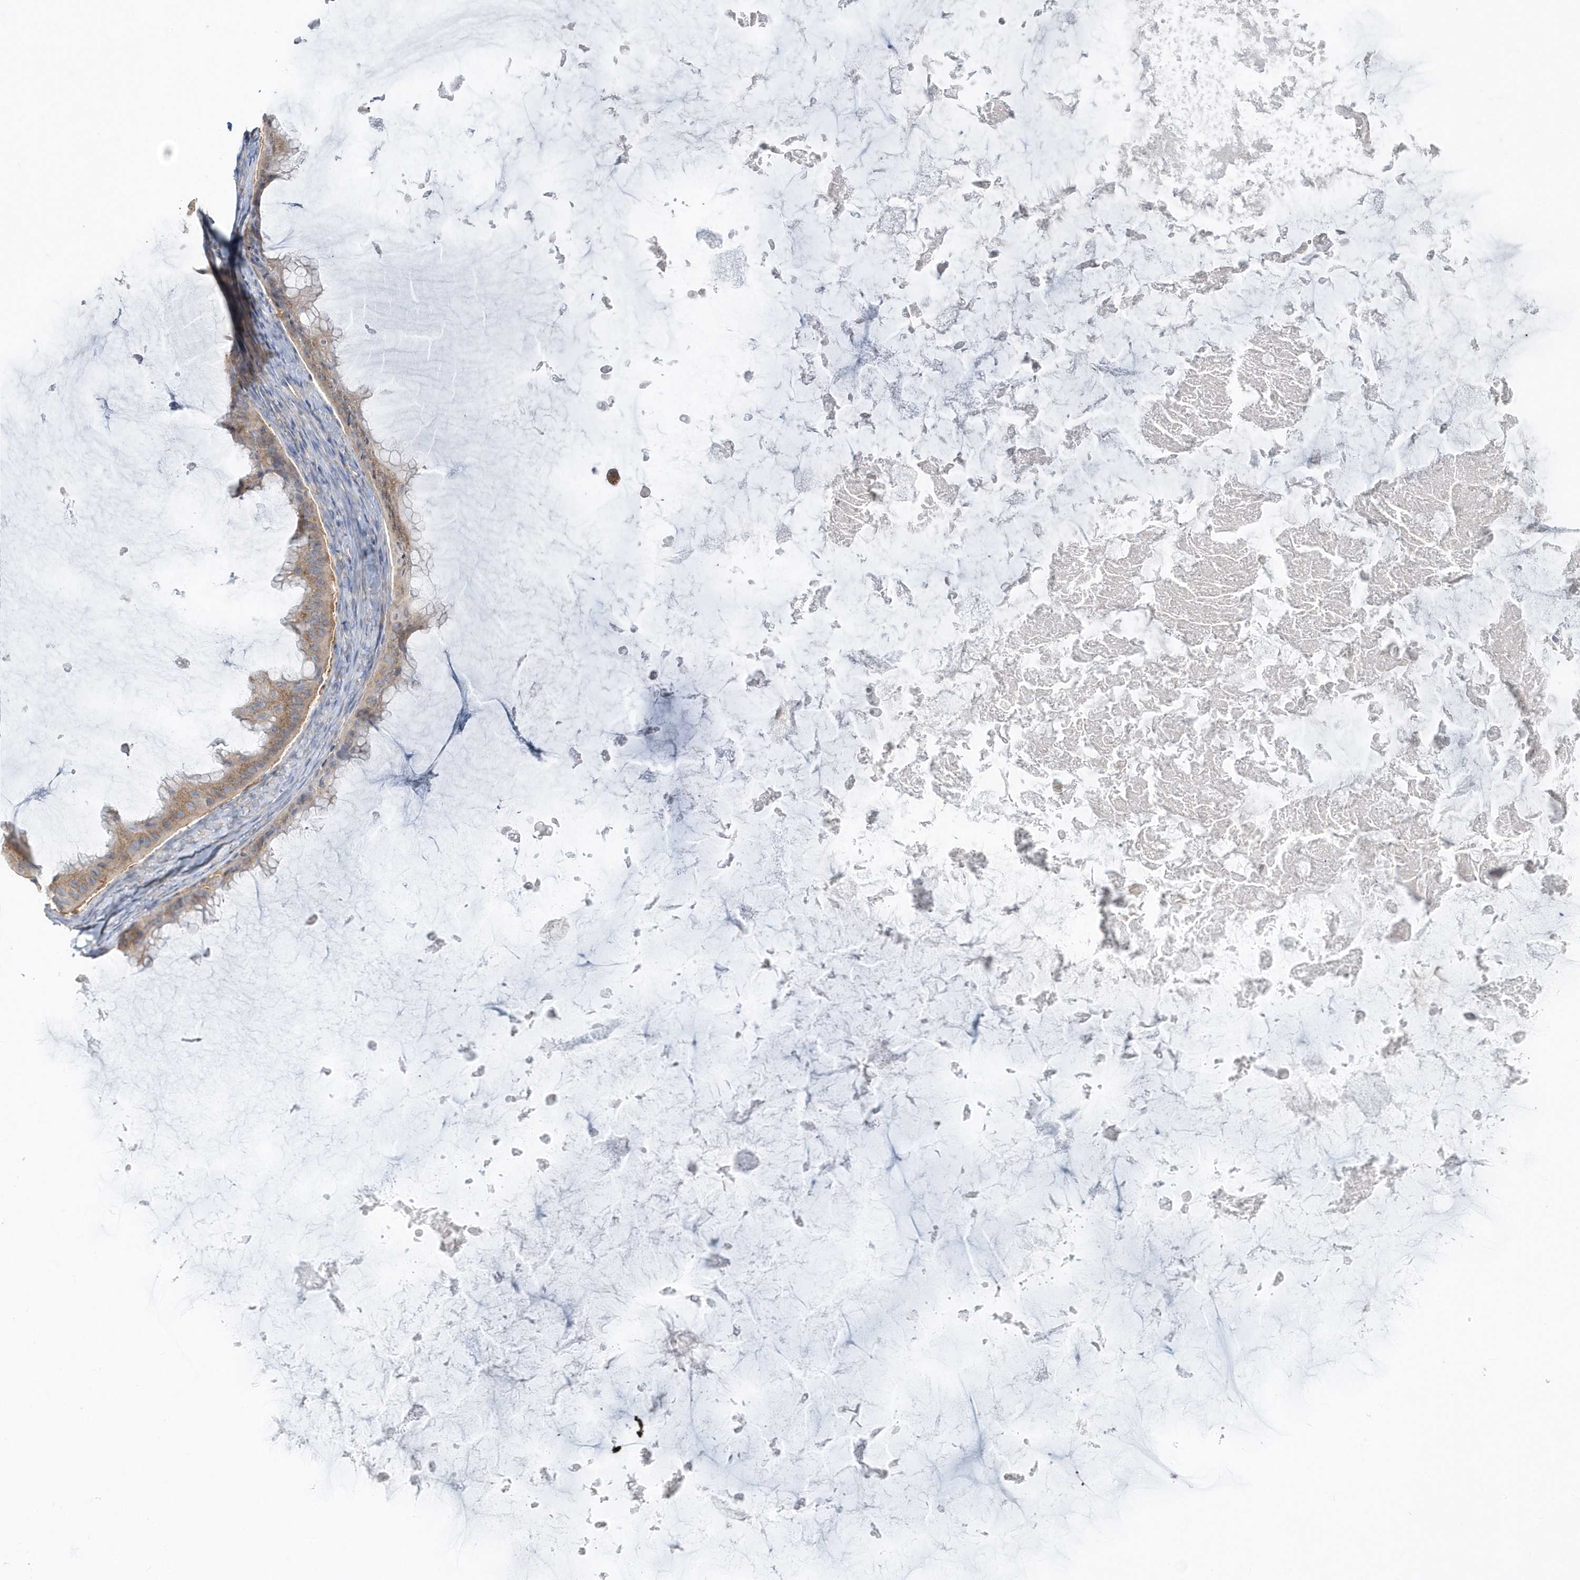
{"staining": {"intensity": "weak", "quantity": ">75%", "location": "cytoplasmic/membranous"}, "tissue": "ovarian cancer", "cell_type": "Tumor cells", "image_type": "cancer", "snomed": [{"axis": "morphology", "description": "Cystadenocarcinoma, mucinous, NOS"}, {"axis": "topography", "description": "Ovary"}], "caption": "Immunohistochemistry (IHC) of human mucinous cystadenocarcinoma (ovarian) demonstrates low levels of weak cytoplasmic/membranous staining in approximately >75% of tumor cells. (IHC, brightfield microscopy, high magnification).", "gene": "EIF3C", "patient": {"sex": "female", "age": 61}}